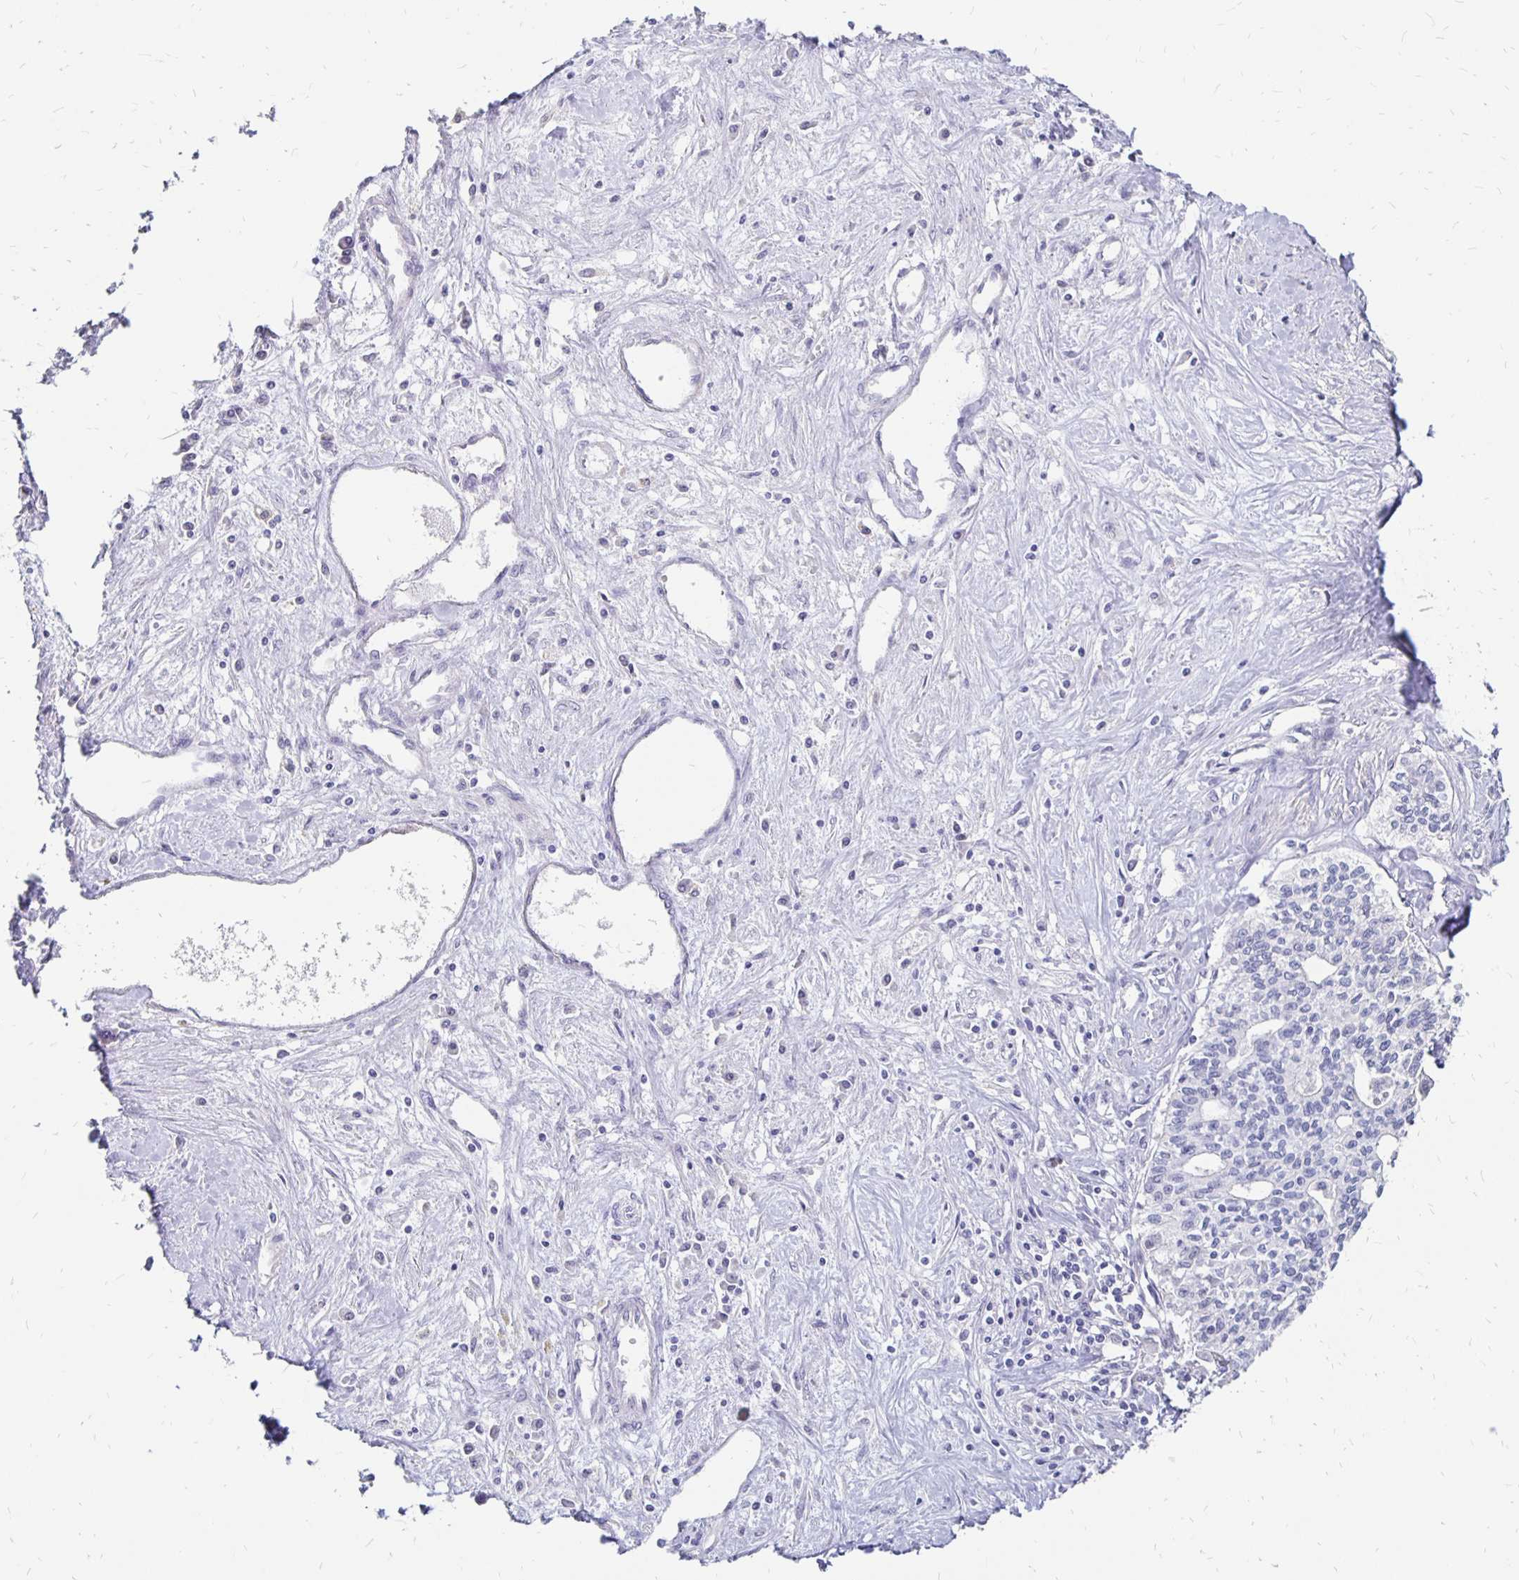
{"staining": {"intensity": "negative", "quantity": "none", "location": "none"}, "tissue": "liver cancer", "cell_type": "Tumor cells", "image_type": "cancer", "snomed": [{"axis": "morphology", "description": "Cholangiocarcinoma"}, {"axis": "topography", "description": "Liver"}], "caption": "Liver cancer was stained to show a protein in brown. There is no significant positivity in tumor cells.", "gene": "ATOSB", "patient": {"sex": "female", "age": 61}}